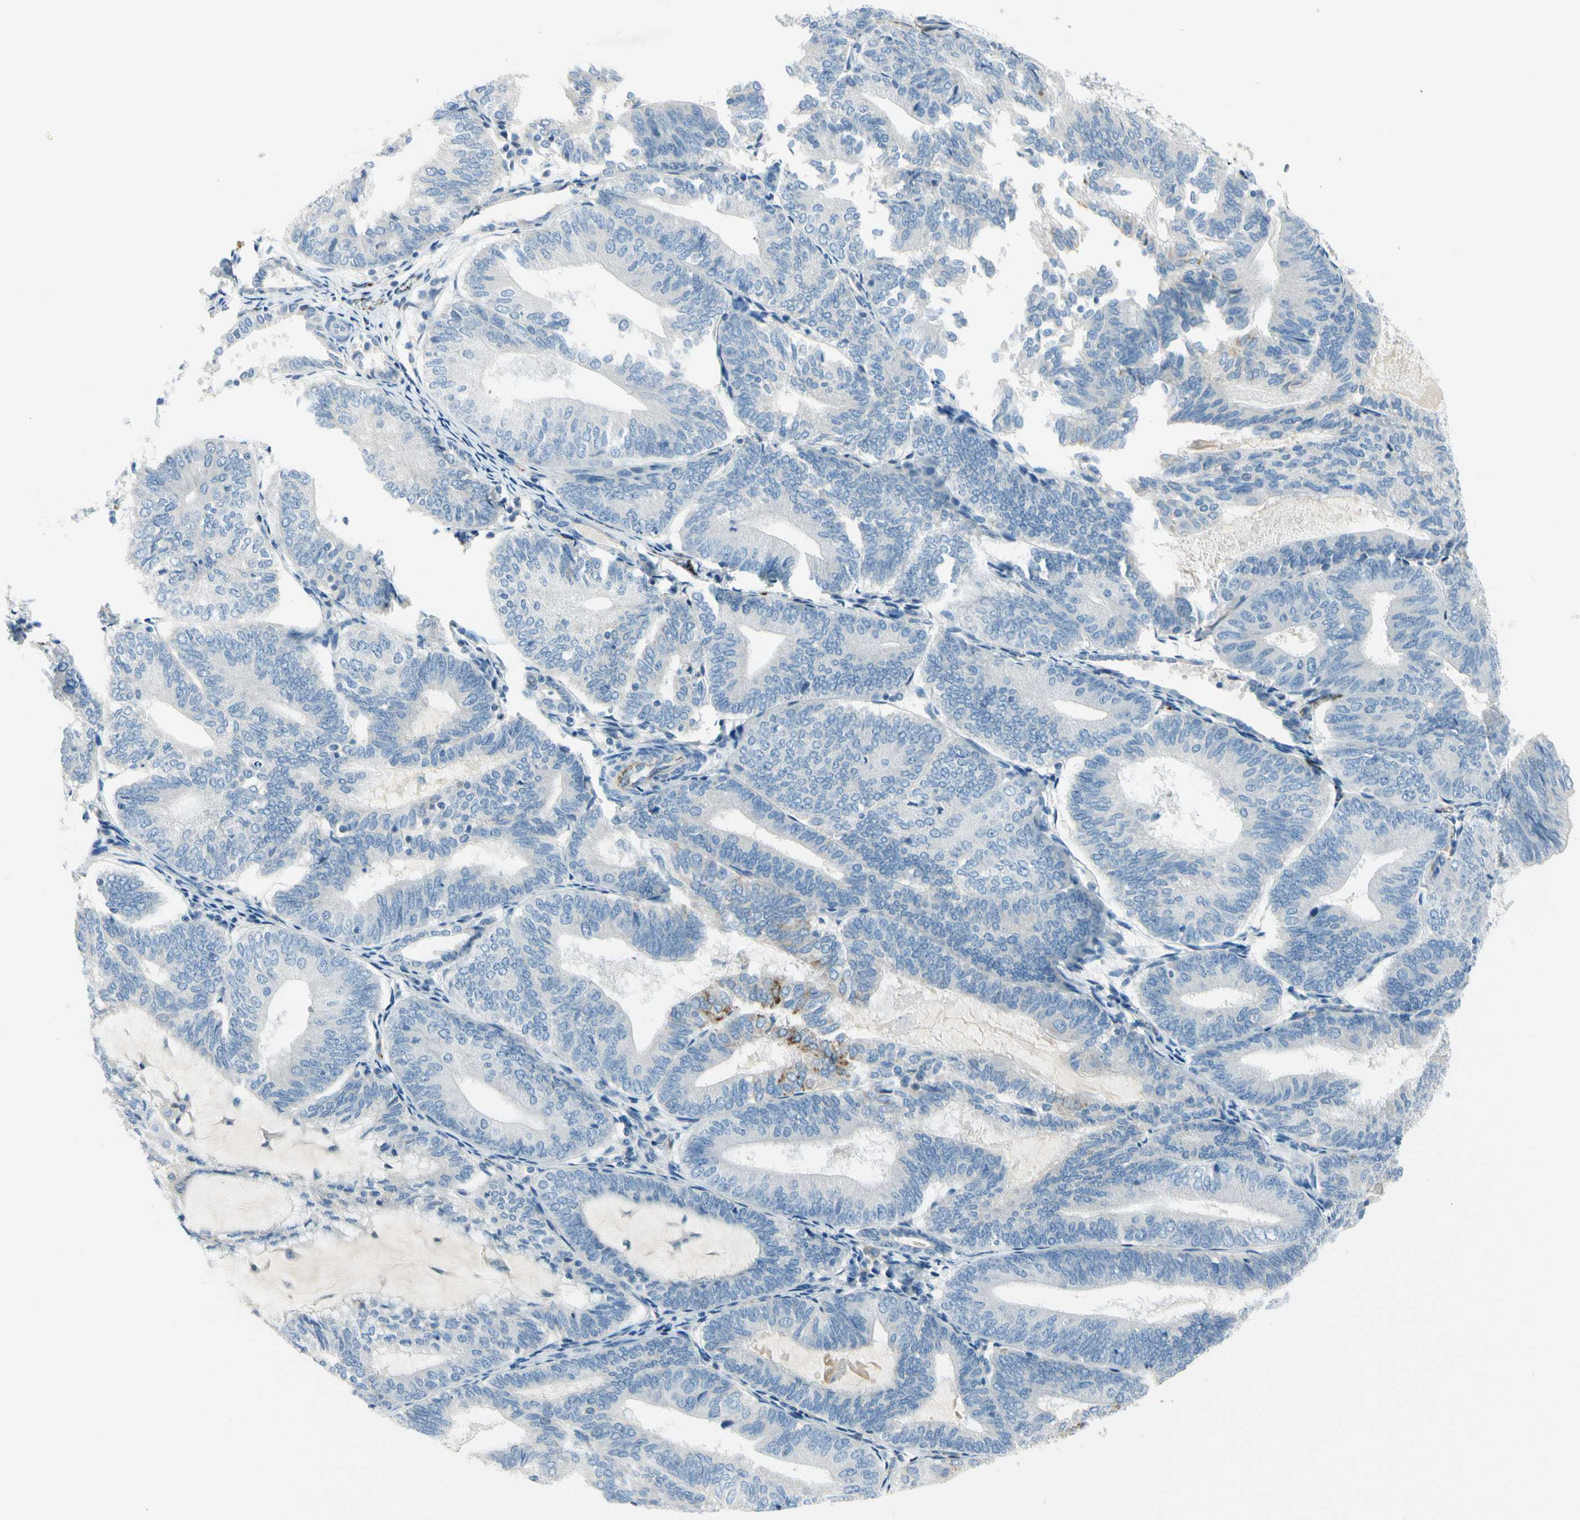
{"staining": {"intensity": "negative", "quantity": "none", "location": "none"}, "tissue": "endometrial cancer", "cell_type": "Tumor cells", "image_type": "cancer", "snomed": [{"axis": "morphology", "description": "Adenocarcinoma, NOS"}, {"axis": "topography", "description": "Endometrium"}], "caption": "Endometrial cancer (adenocarcinoma) was stained to show a protein in brown. There is no significant staining in tumor cells.", "gene": "SLC6A15", "patient": {"sex": "female", "age": 81}}